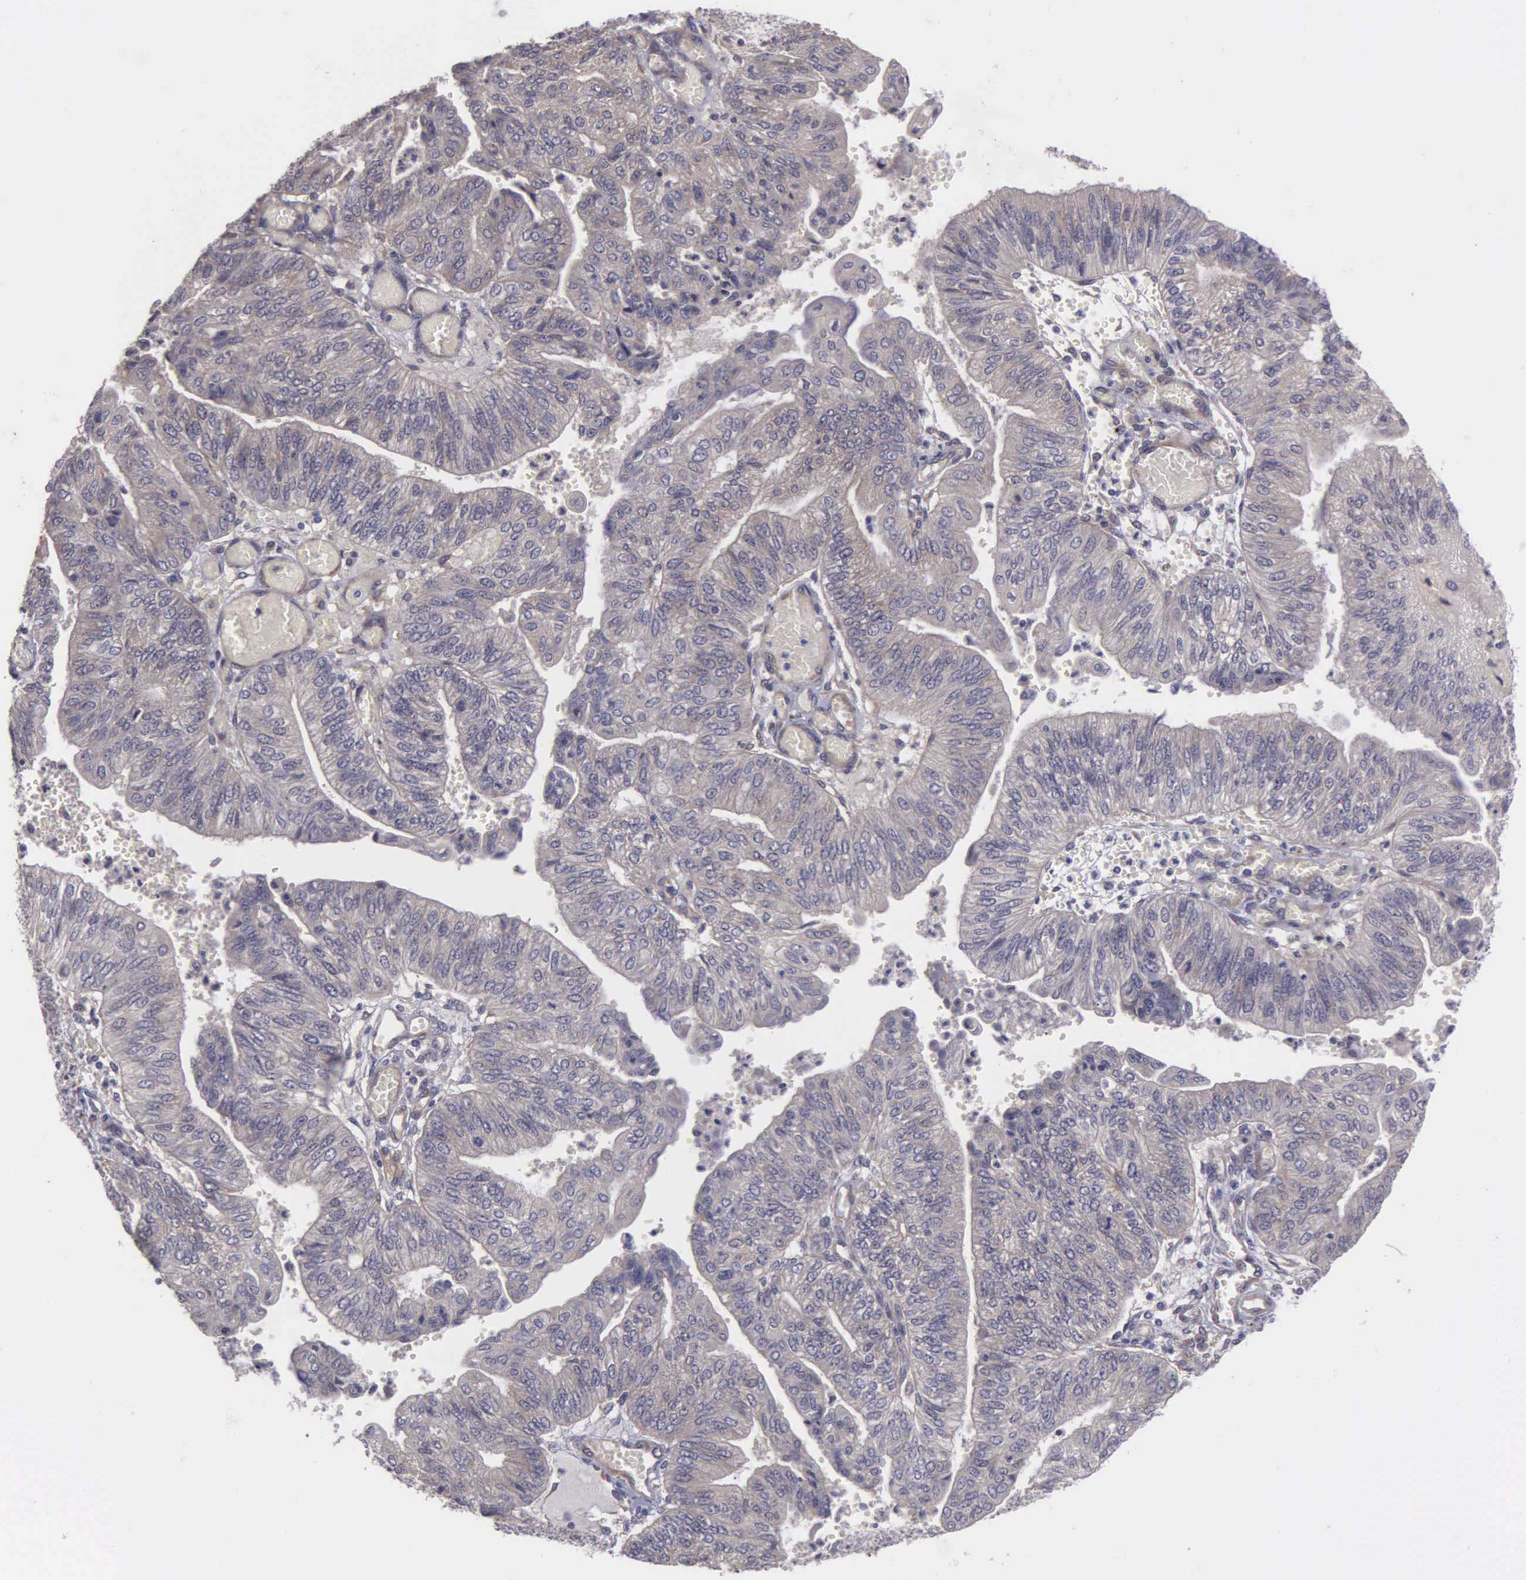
{"staining": {"intensity": "weak", "quantity": ">75%", "location": "cytoplasmic/membranous"}, "tissue": "endometrial cancer", "cell_type": "Tumor cells", "image_type": "cancer", "snomed": [{"axis": "morphology", "description": "Adenocarcinoma, NOS"}, {"axis": "topography", "description": "Endometrium"}], "caption": "IHC (DAB (3,3'-diaminobenzidine)) staining of human endometrial cancer (adenocarcinoma) shows weak cytoplasmic/membranous protein staining in approximately >75% of tumor cells.", "gene": "RTL10", "patient": {"sex": "female", "age": 59}}